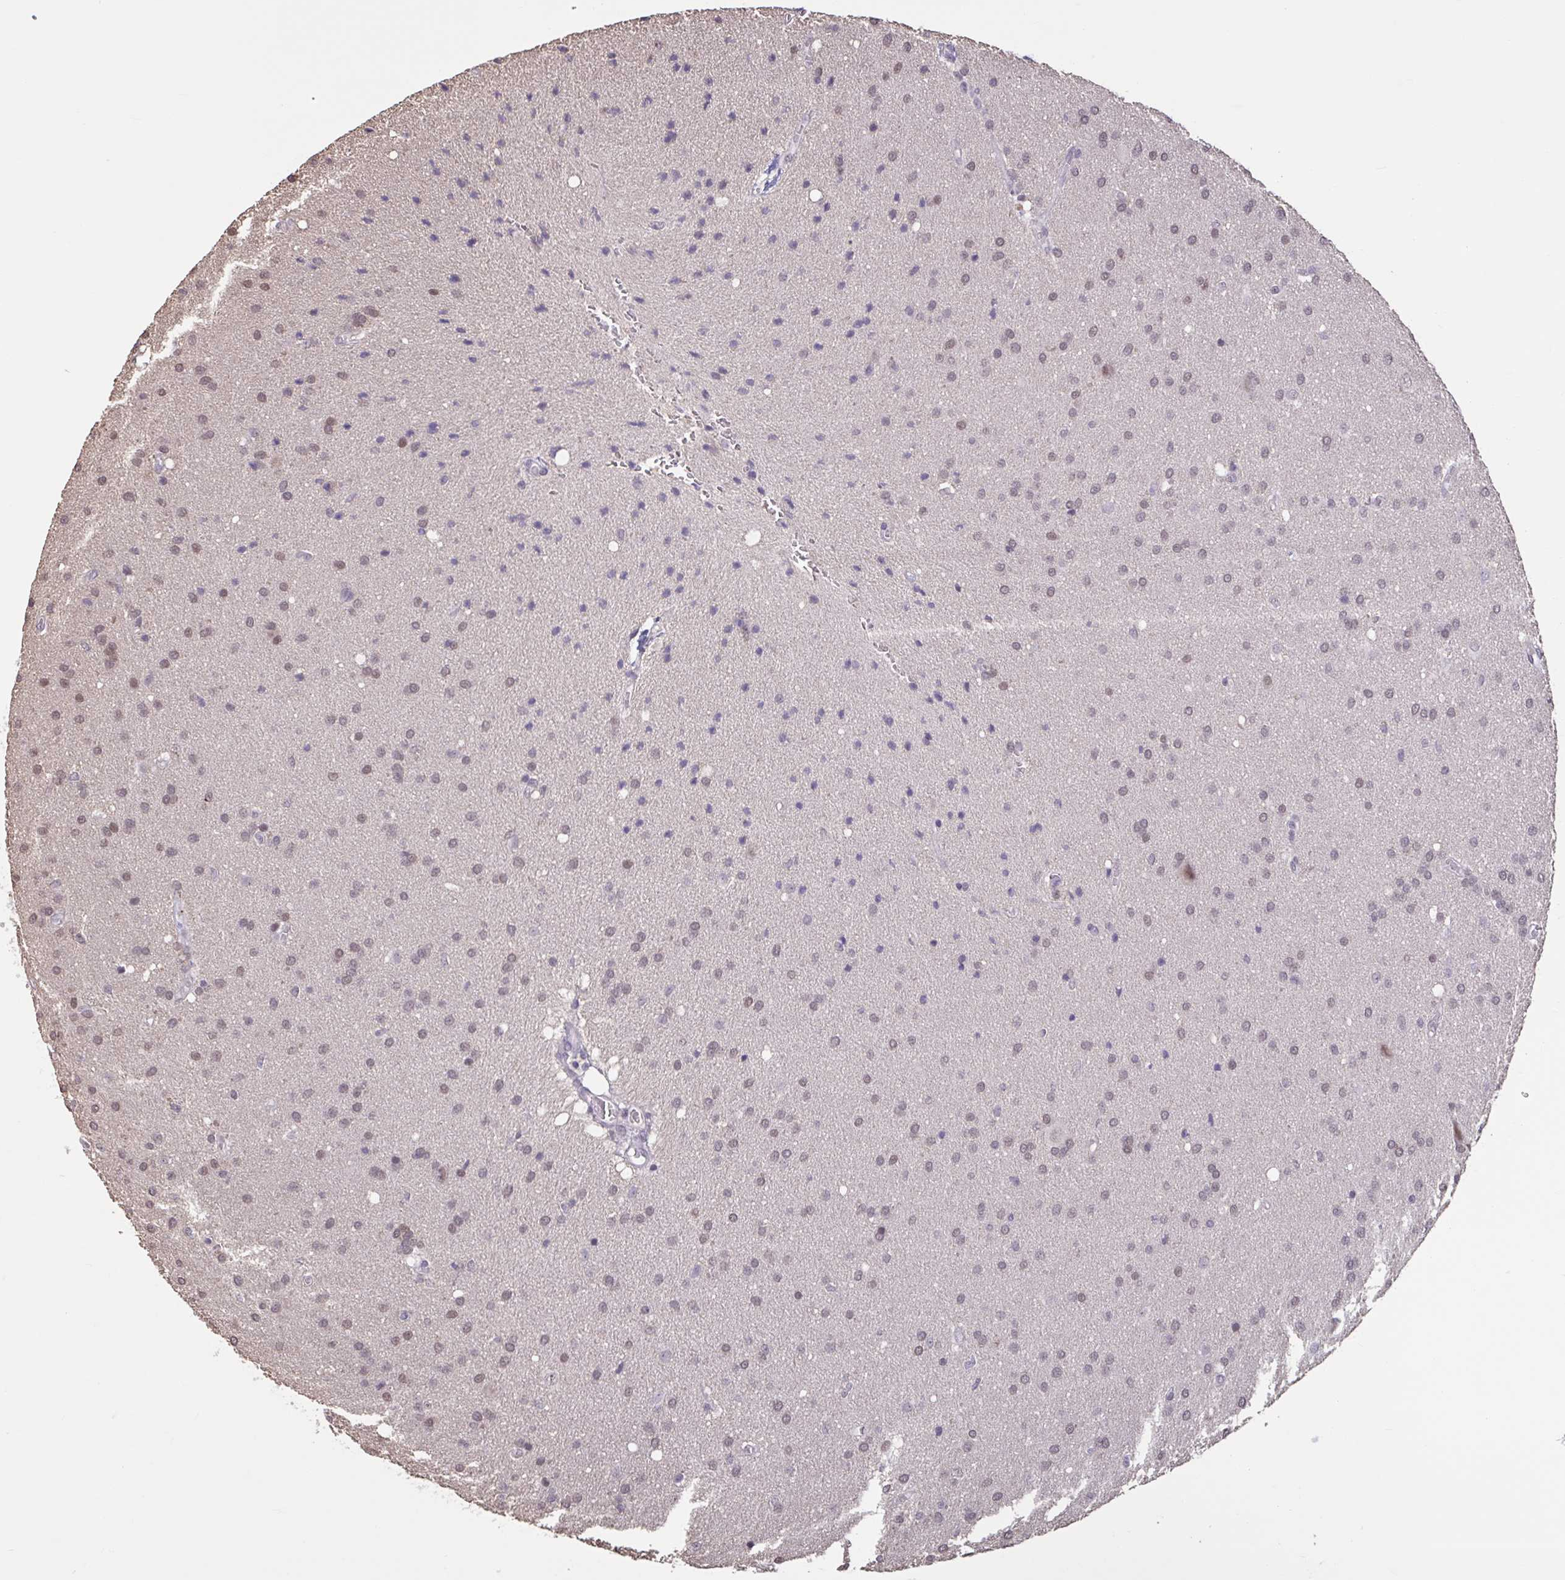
{"staining": {"intensity": "weak", "quantity": "25%-75%", "location": "nuclear"}, "tissue": "glioma", "cell_type": "Tumor cells", "image_type": "cancer", "snomed": [{"axis": "morphology", "description": "Glioma, malignant, Low grade"}, {"axis": "topography", "description": "Brain"}], "caption": "Human glioma stained with a protein marker shows weak staining in tumor cells.", "gene": "ZNF414", "patient": {"sex": "female", "age": 54}}